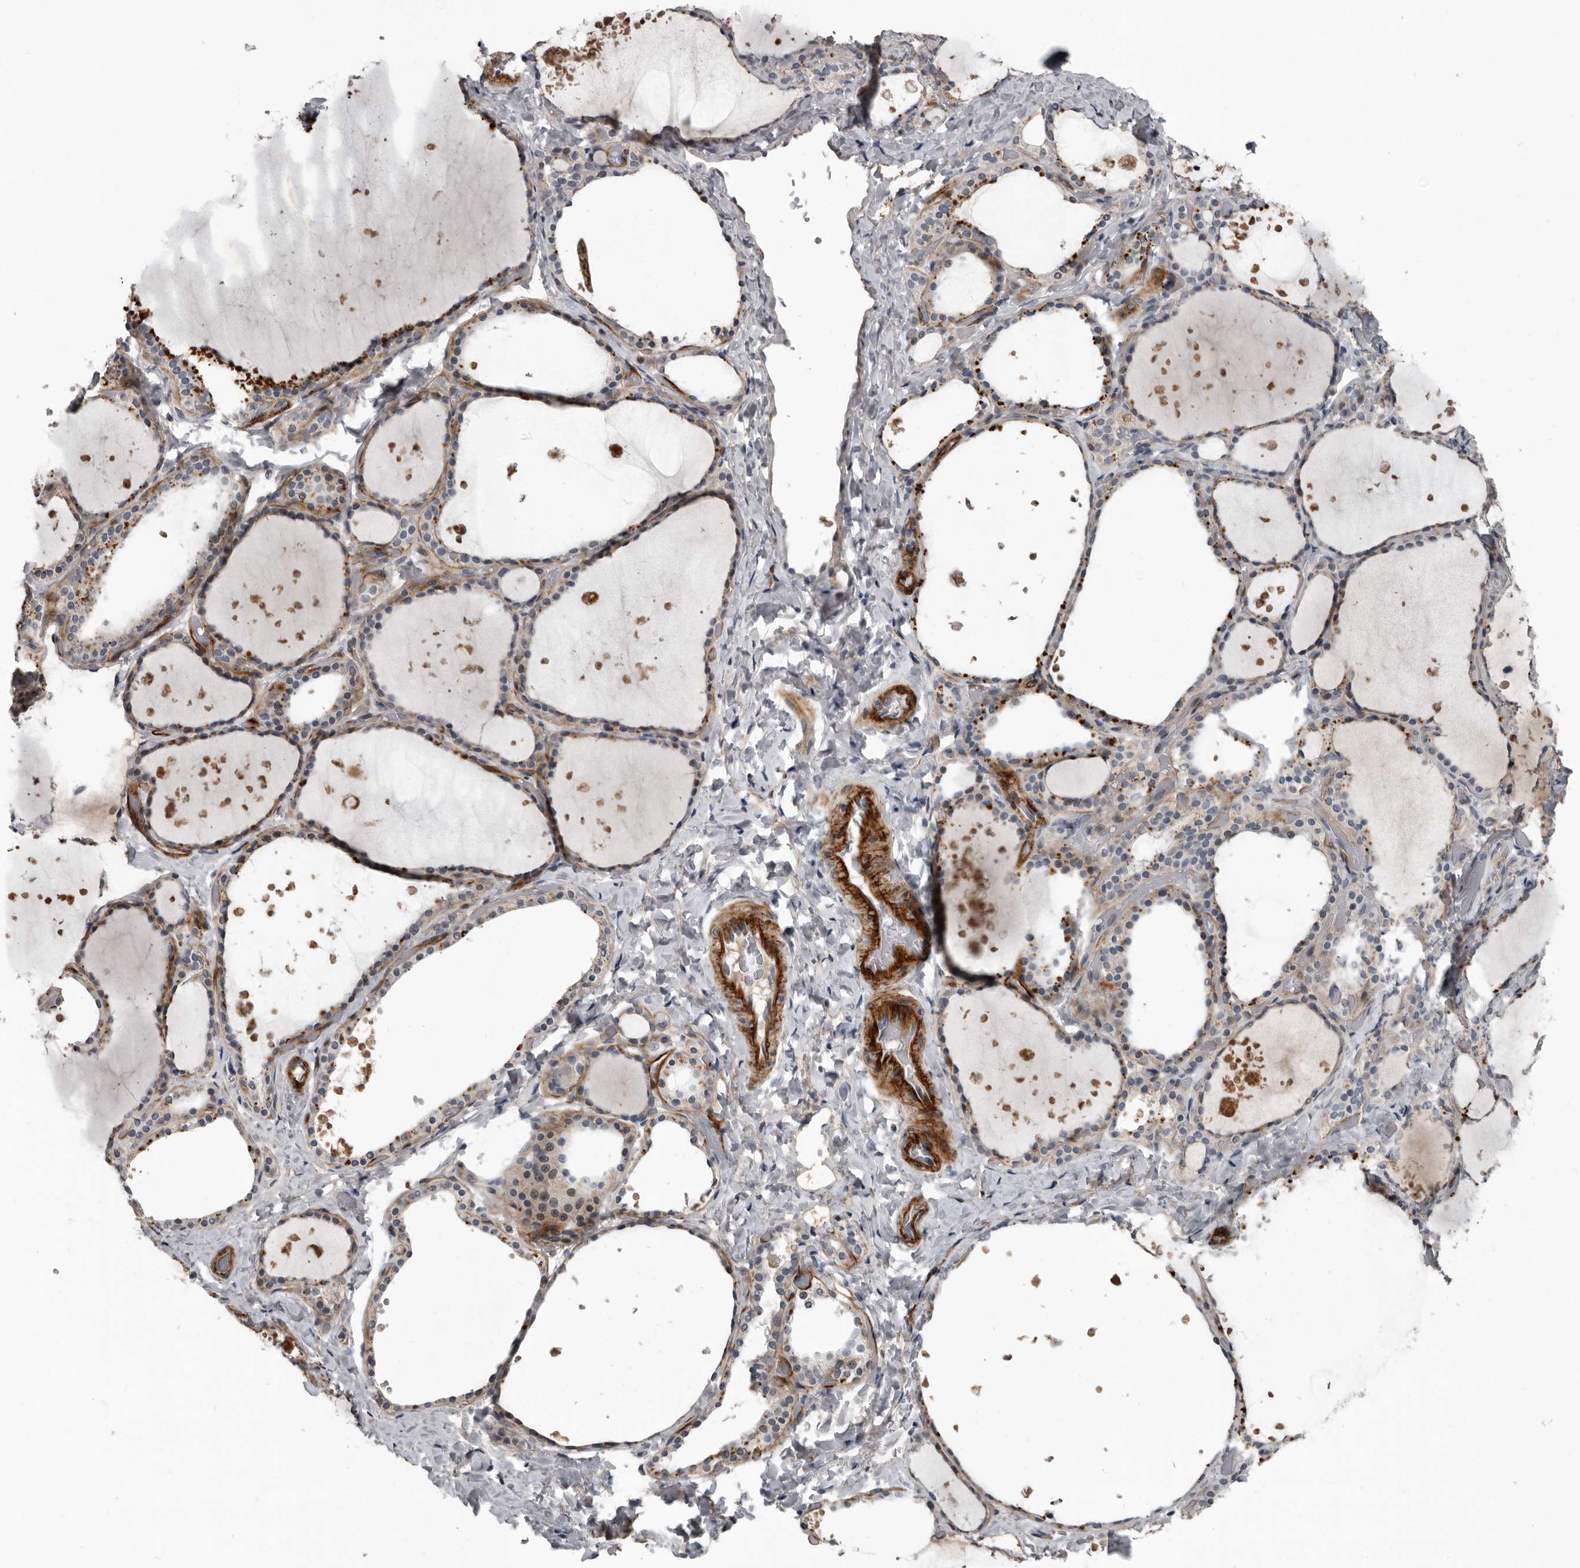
{"staining": {"intensity": "moderate", "quantity": "<25%", "location": "cytoplasmic/membranous"}, "tissue": "thyroid gland", "cell_type": "Glandular cells", "image_type": "normal", "snomed": [{"axis": "morphology", "description": "Normal tissue, NOS"}, {"axis": "topography", "description": "Thyroid gland"}], "caption": "Immunohistochemistry histopathology image of benign thyroid gland: thyroid gland stained using immunohistochemistry (IHC) demonstrates low levels of moderate protein expression localized specifically in the cytoplasmic/membranous of glandular cells, appearing as a cytoplasmic/membranous brown color.", "gene": "C1orf216", "patient": {"sex": "female", "age": 44}}